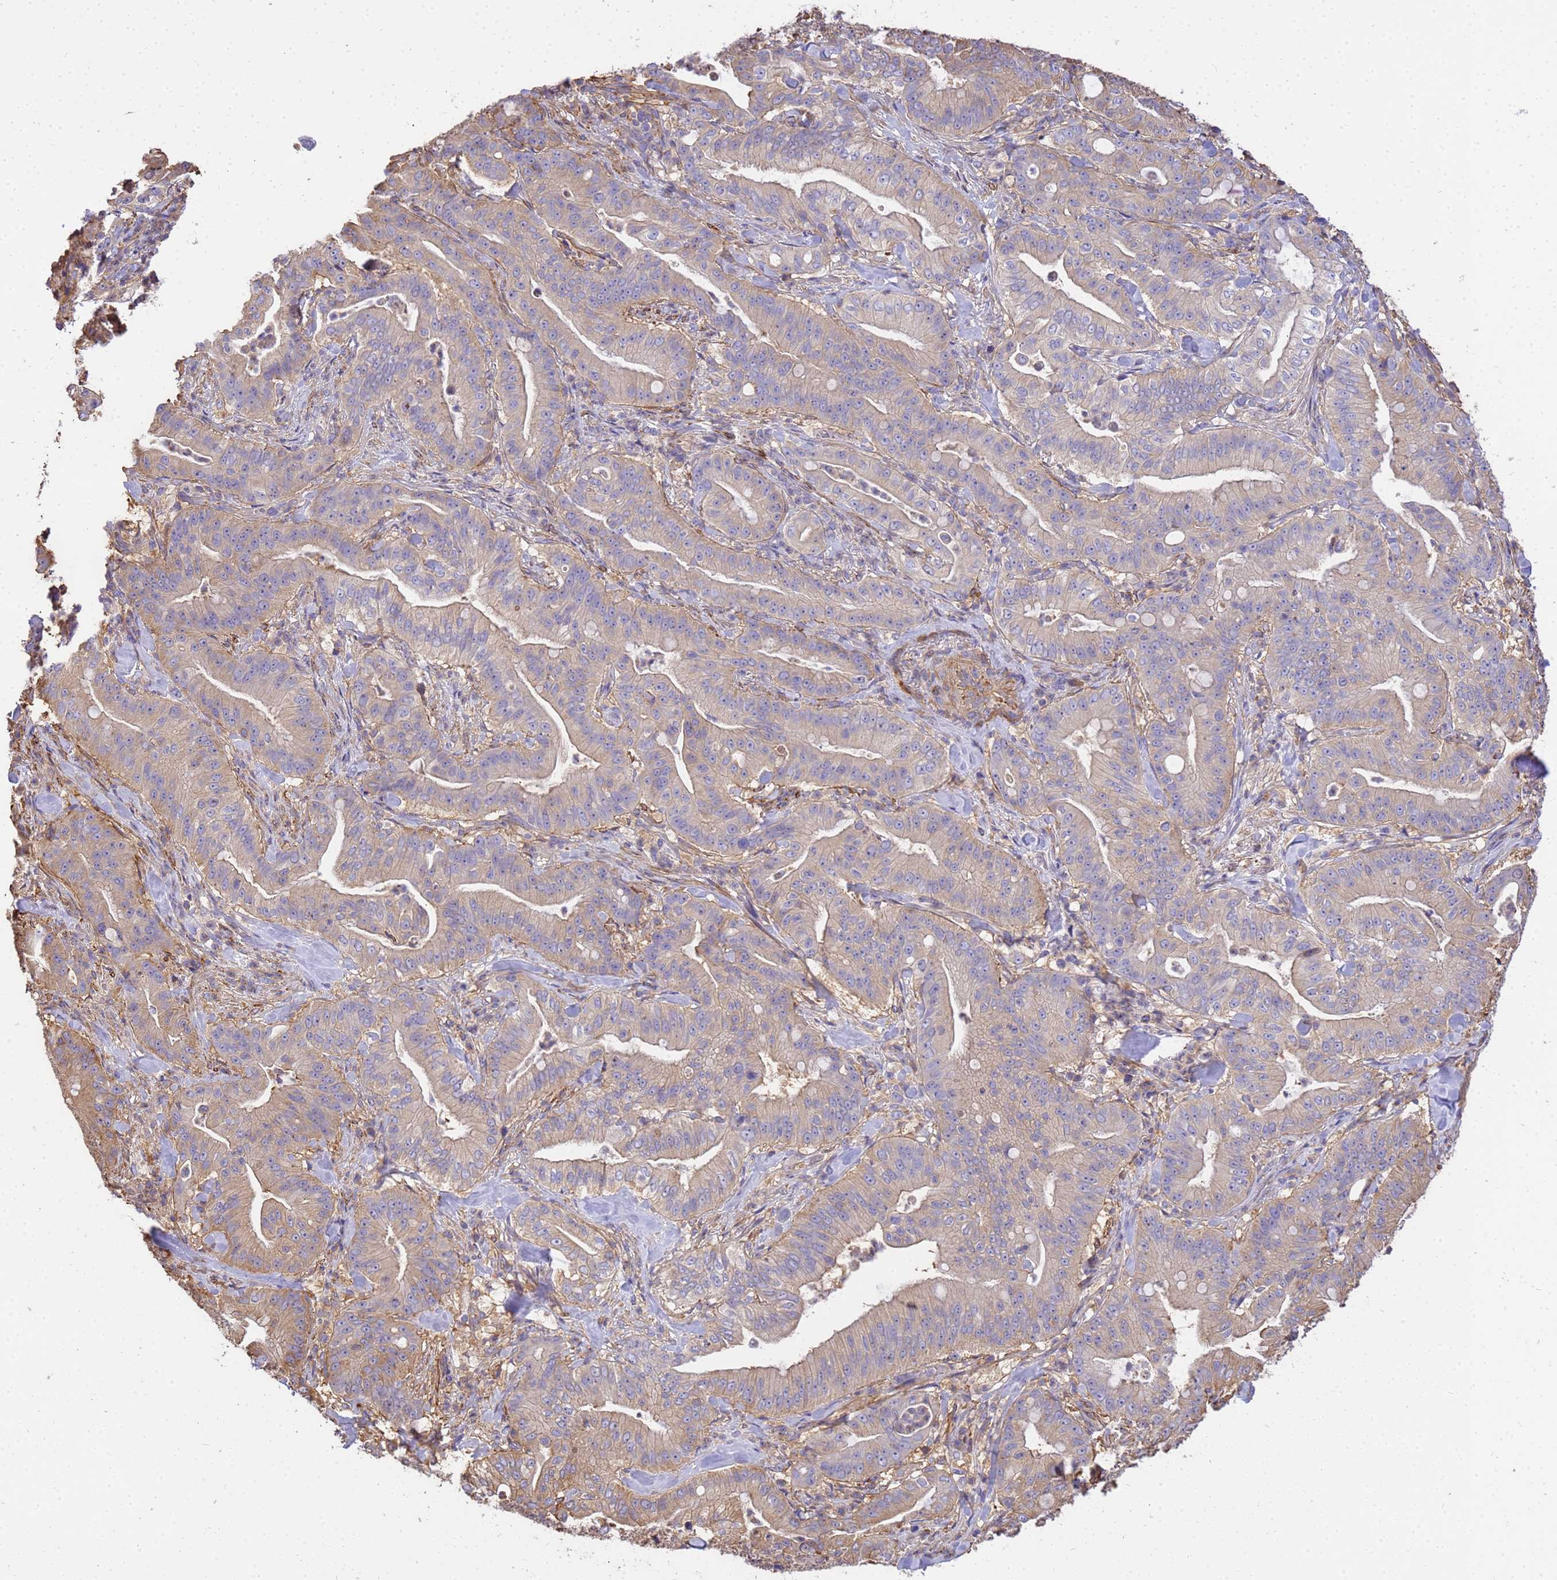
{"staining": {"intensity": "weak", "quantity": "<25%", "location": "cytoplasmic/membranous"}, "tissue": "pancreatic cancer", "cell_type": "Tumor cells", "image_type": "cancer", "snomed": [{"axis": "morphology", "description": "Adenocarcinoma, NOS"}, {"axis": "topography", "description": "Pancreas"}], "caption": "Tumor cells are negative for protein expression in human adenocarcinoma (pancreatic).", "gene": "WDR64", "patient": {"sex": "male", "age": 71}}